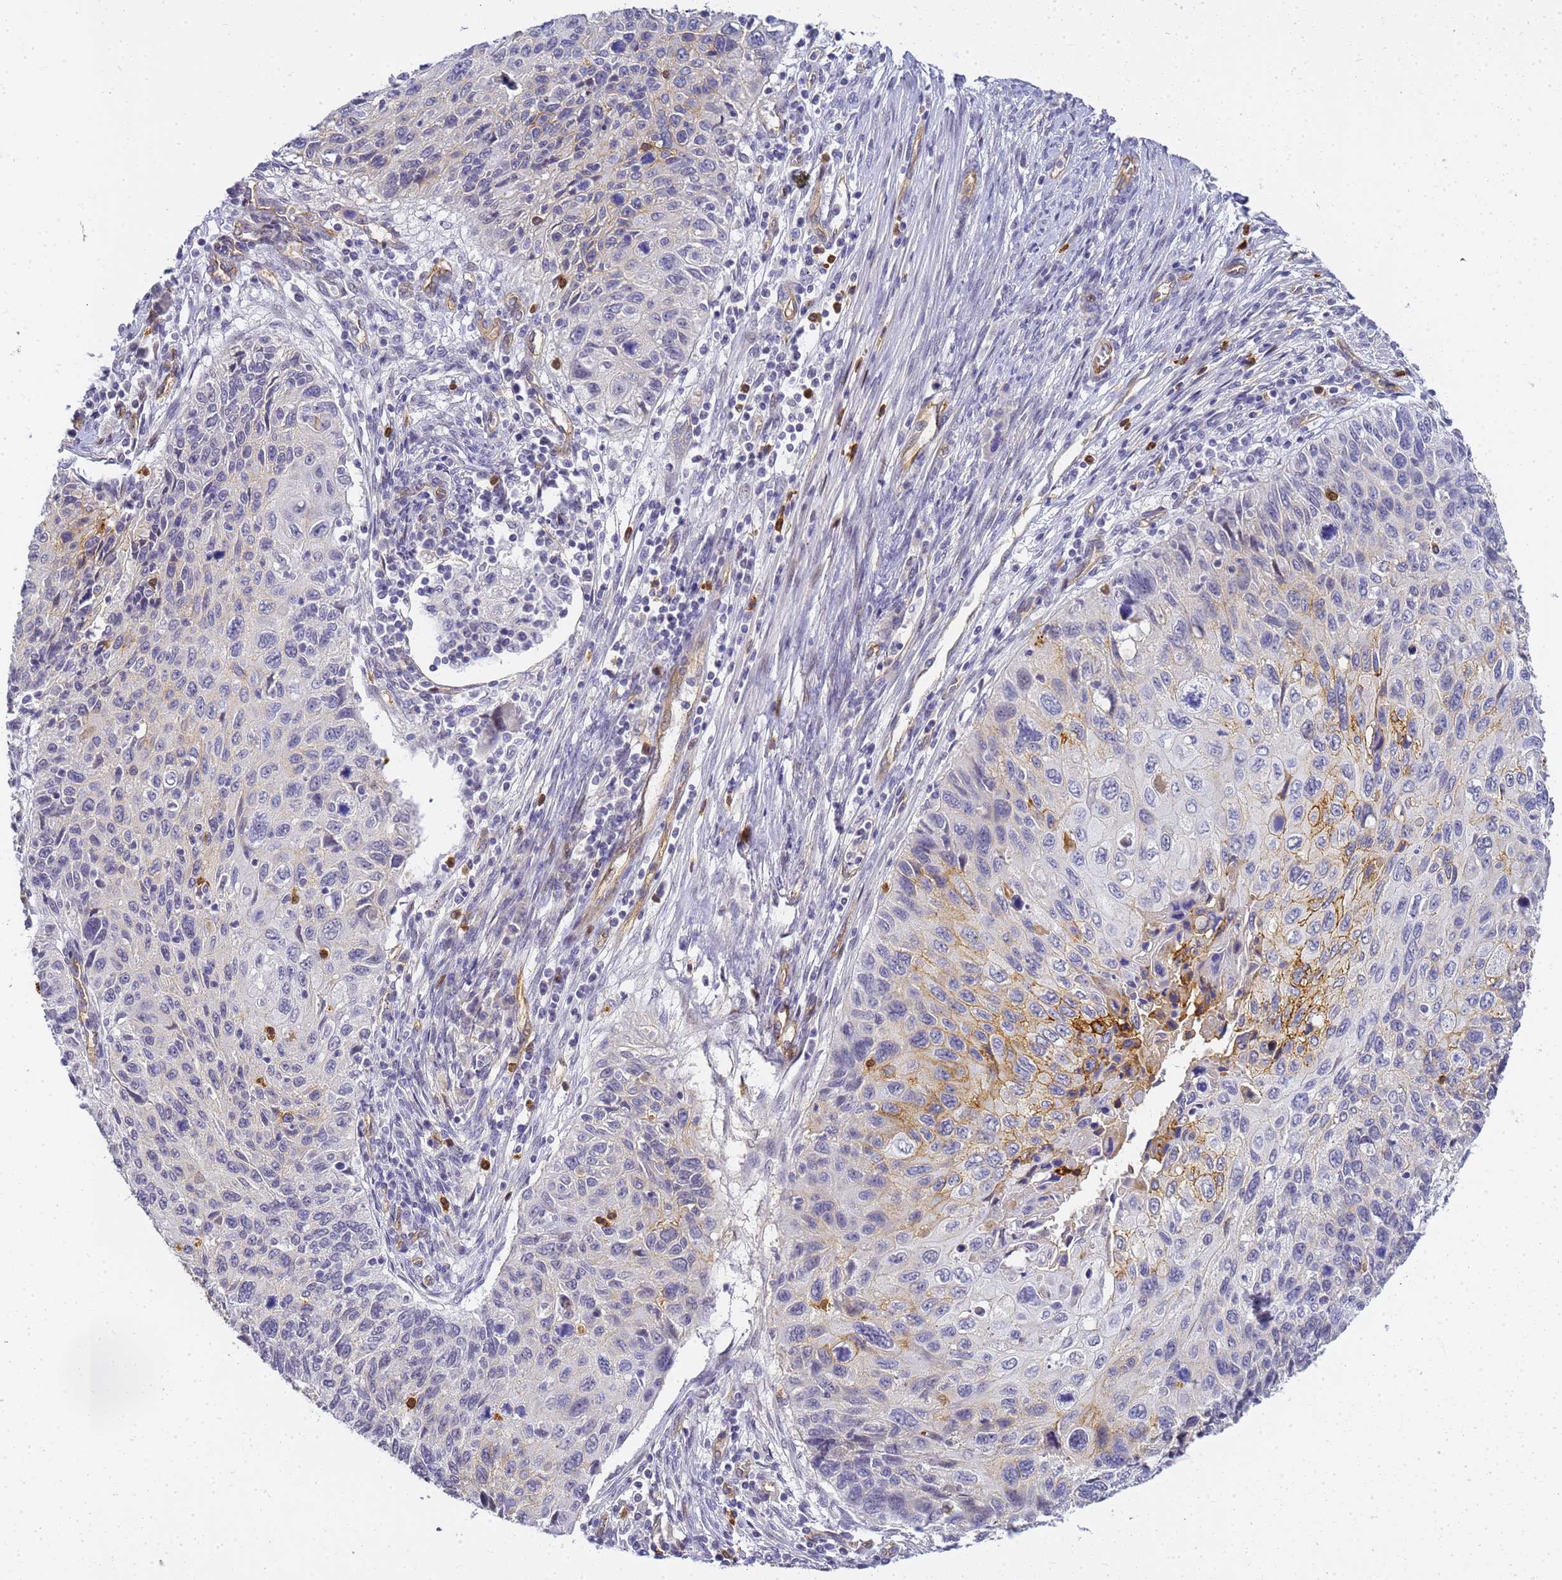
{"staining": {"intensity": "moderate", "quantity": "<25%", "location": "cytoplasmic/membranous"}, "tissue": "cervical cancer", "cell_type": "Tumor cells", "image_type": "cancer", "snomed": [{"axis": "morphology", "description": "Squamous cell carcinoma, NOS"}, {"axis": "topography", "description": "Cervix"}], "caption": "Cervical cancer (squamous cell carcinoma) tissue shows moderate cytoplasmic/membranous staining in approximately <25% of tumor cells", "gene": "GON4L", "patient": {"sex": "female", "age": 70}}